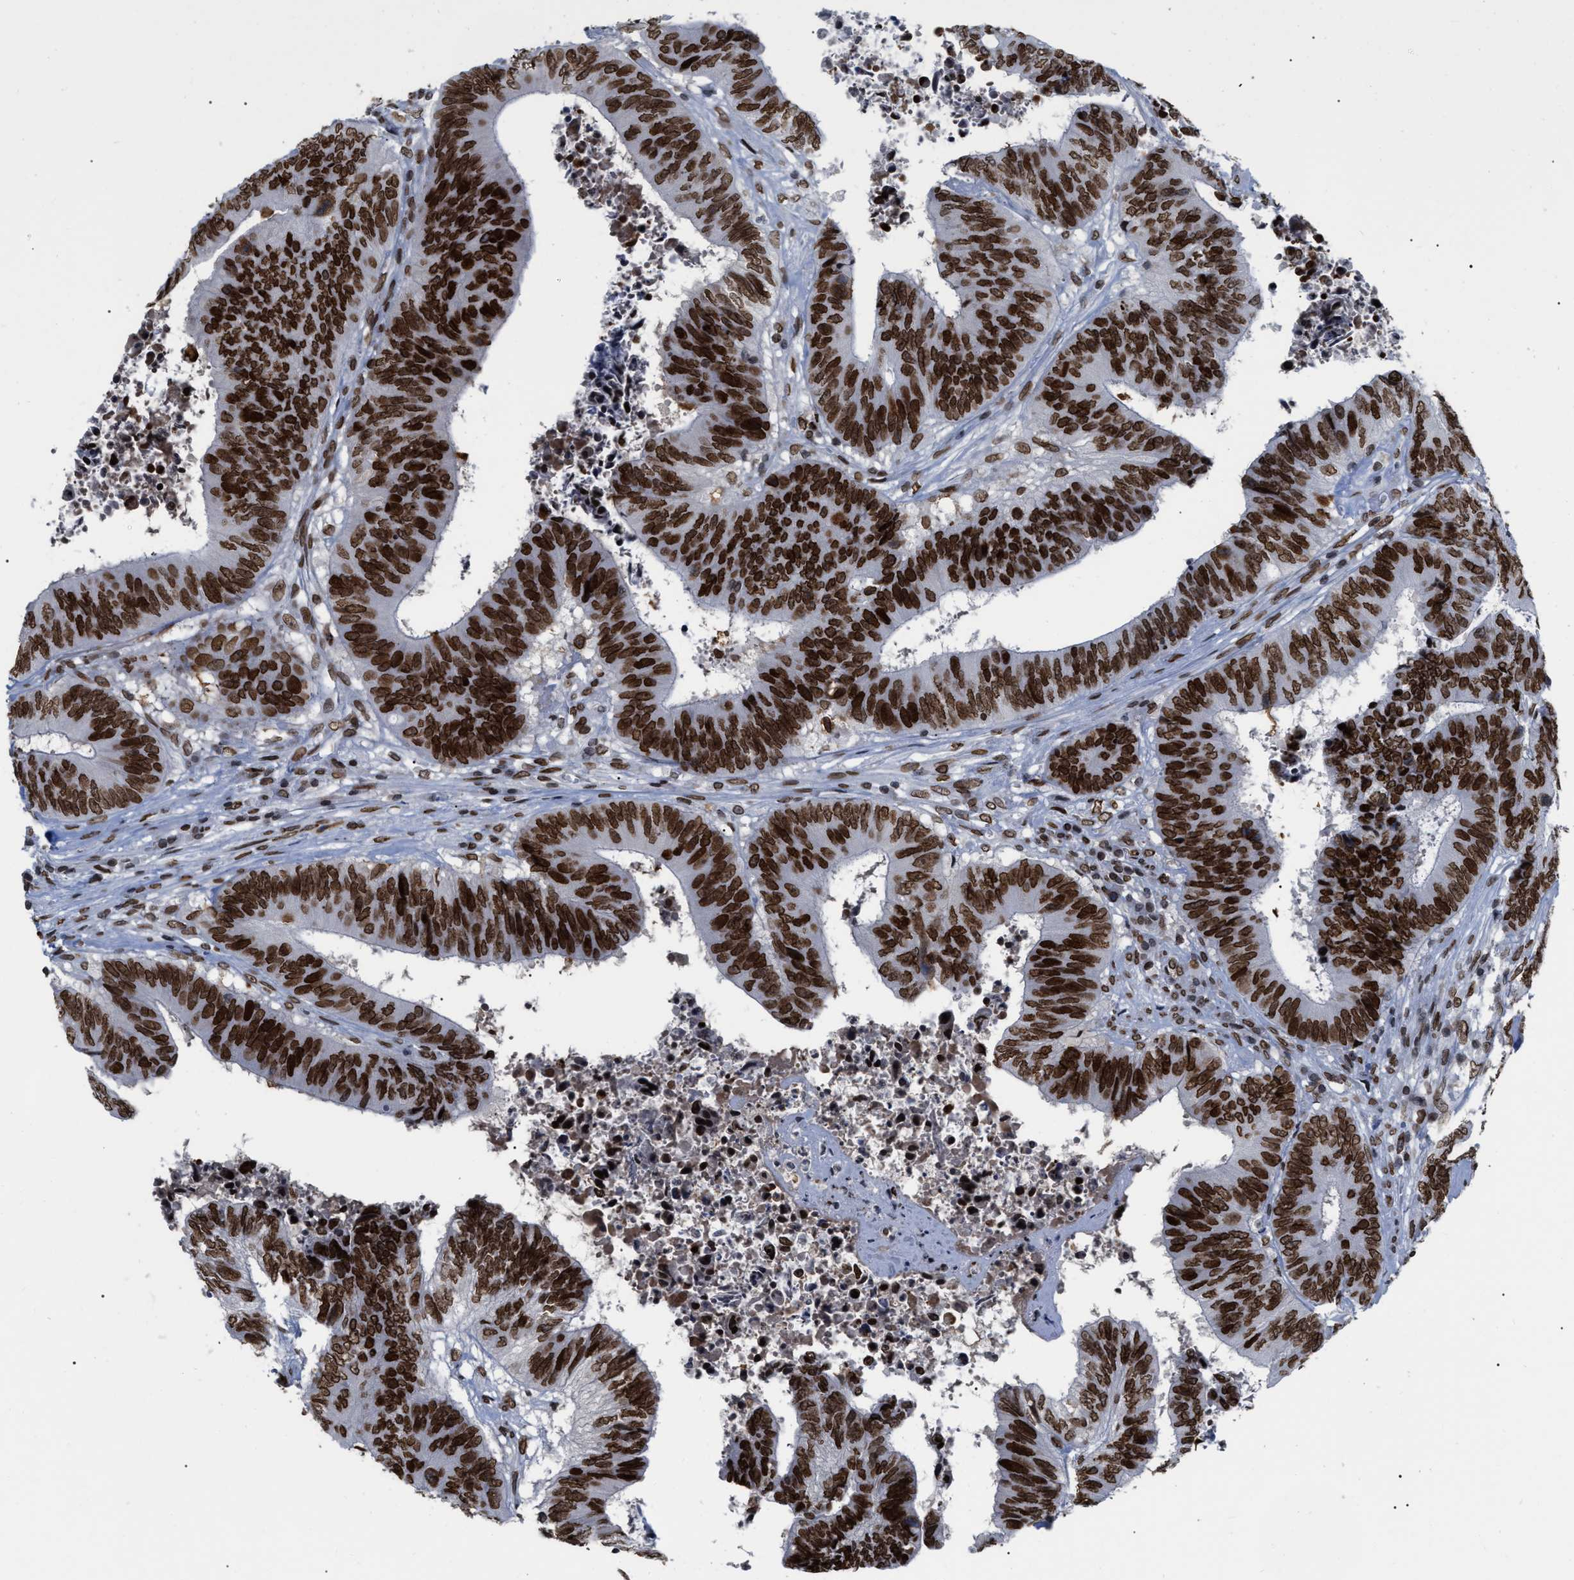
{"staining": {"intensity": "strong", "quantity": ">75%", "location": "nuclear"}, "tissue": "colorectal cancer", "cell_type": "Tumor cells", "image_type": "cancer", "snomed": [{"axis": "morphology", "description": "Adenocarcinoma, NOS"}, {"axis": "topography", "description": "Rectum"}], "caption": "Tumor cells exhibit high levels of strong nuclear expression in about >75% of cells in colorectal adenocarcinoma.", "gene": "TPR", "patient": {"sex": "male", "age": 72}}